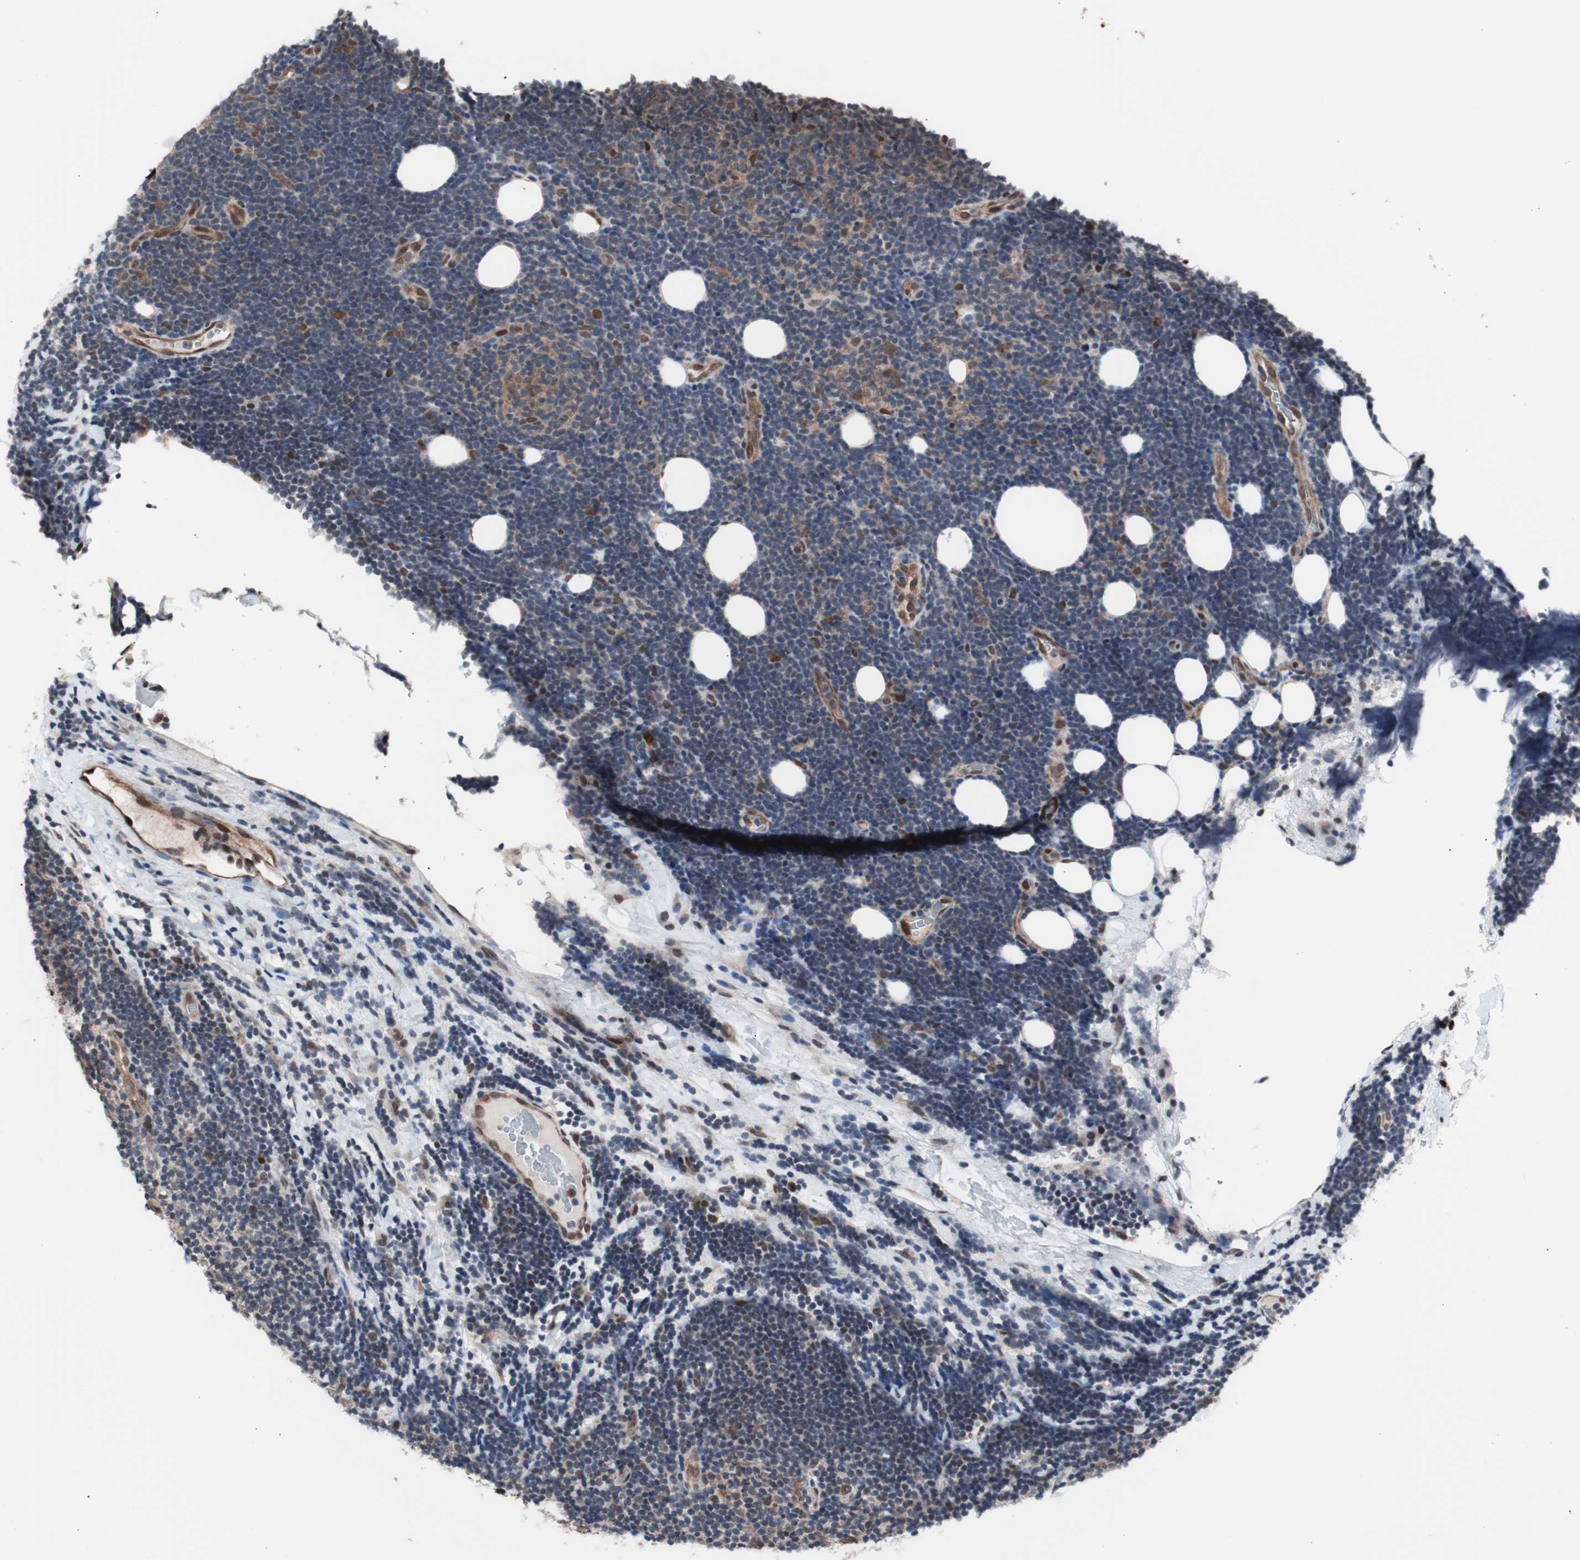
{"staining": {"intensity": "moderate", "quantity": "25%-75%", "location": "nuclear"}, "tissue": "lymphoma", "cell_type": "Tumor cells", "image_type": "cancer", "snomed": [{"axis": "morphology", "description": "Malignant lymphoma, non-Hodgkin's type, Low grade"}, {"axis": "topography", "description": "Lymph node"}], "caption": "Immunohistochemistry histopathology image of human lymphoma stained for a protein (brown), which displays medium levels of moderate nuclear expression in about 25%-75% of tumor cells.", "gene": "POGZ", "patient": {"sex": "male", "age": 83}}